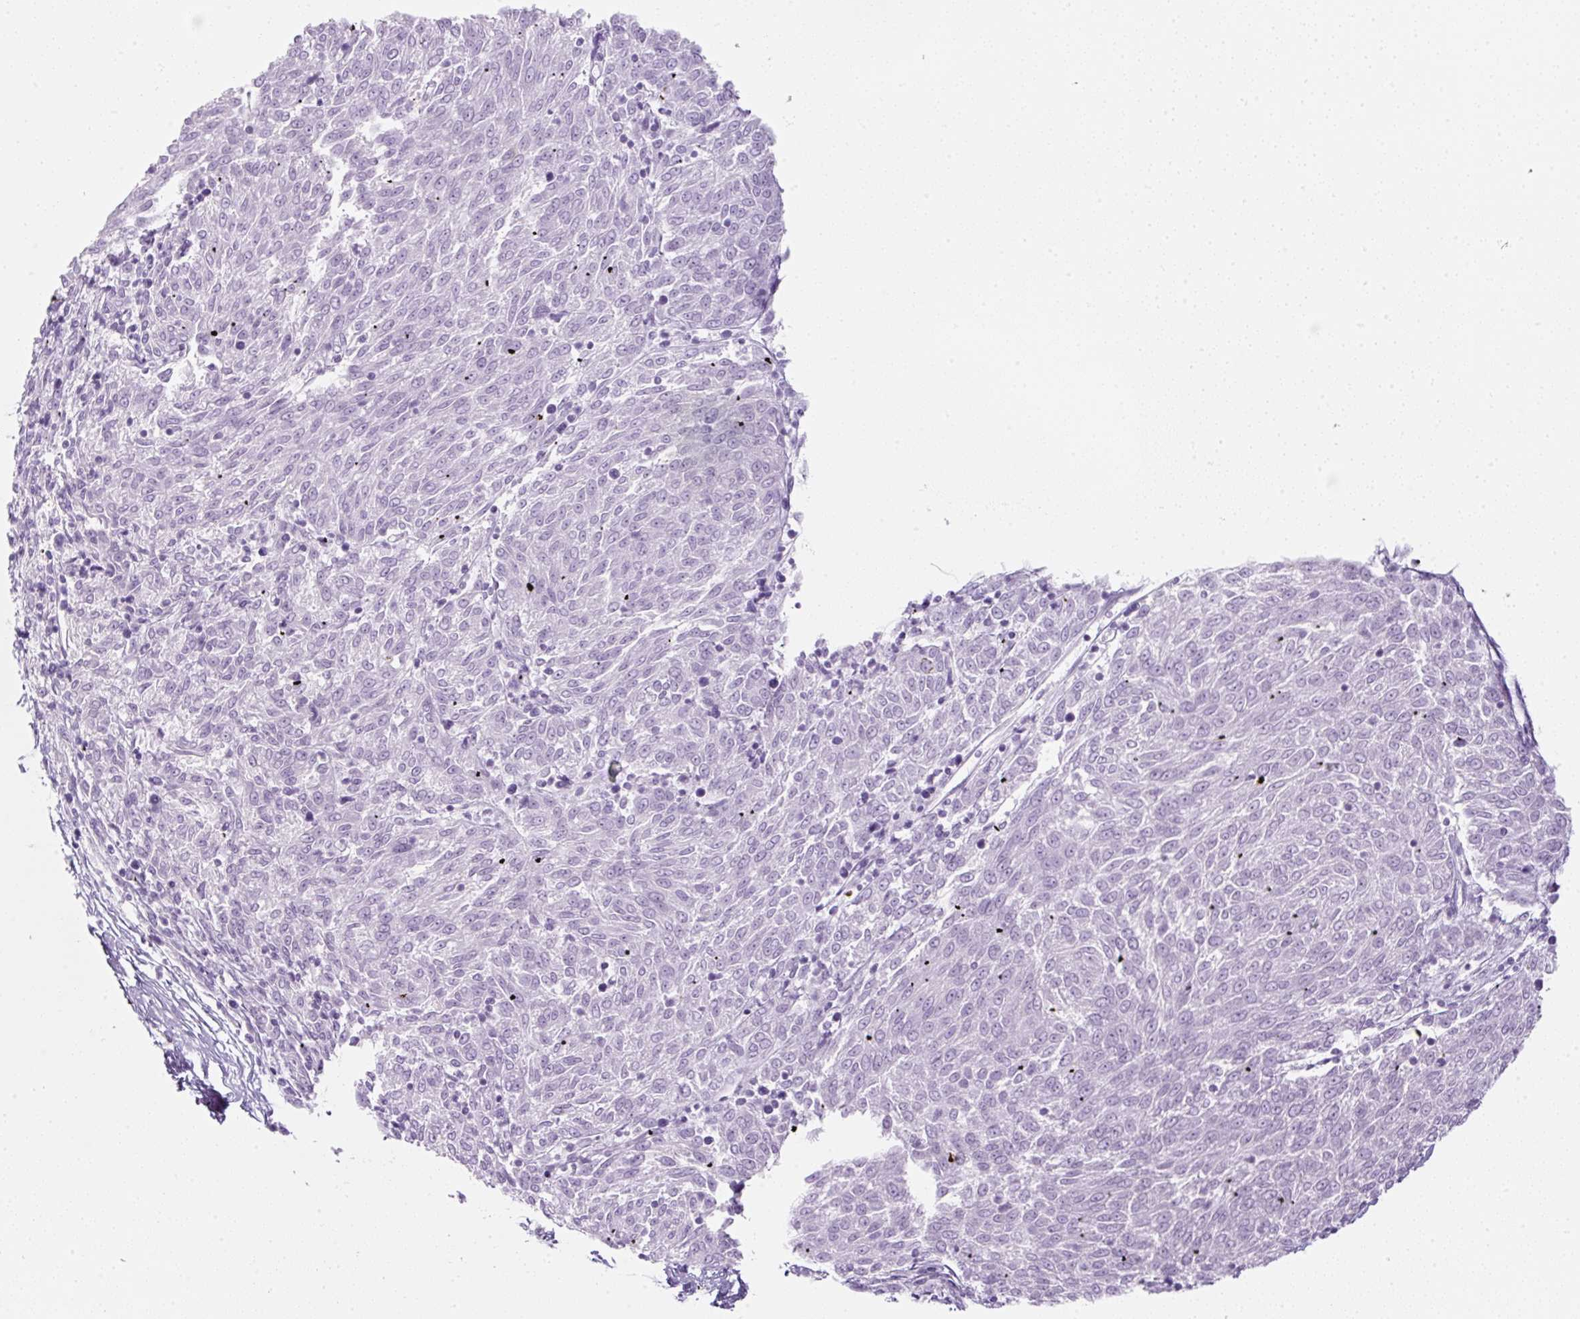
{"staining": {"intensity": "negative", "quantity": "none", "location": "none"}, "tissue": "melanoma", "cell_type": "Tumor cells", "image_type": "cancer", "snomed": [{"axis": "morphology", "description": "Malignant melanoma, NOS"}, {"axis": "topography", "description": "Skin"}], "caption": "IHC micrograph of neoplastic tissue: human melanoma stained with DAB displays no significant protein staining in tumor cells. (Stains: DAB immunohistochemistry with hematoxylin counter stain, Microscopy: brightfield microscopy at high magnification).", "gene": "PF4V1", "patient": {"sex": "female", "age": 72}}